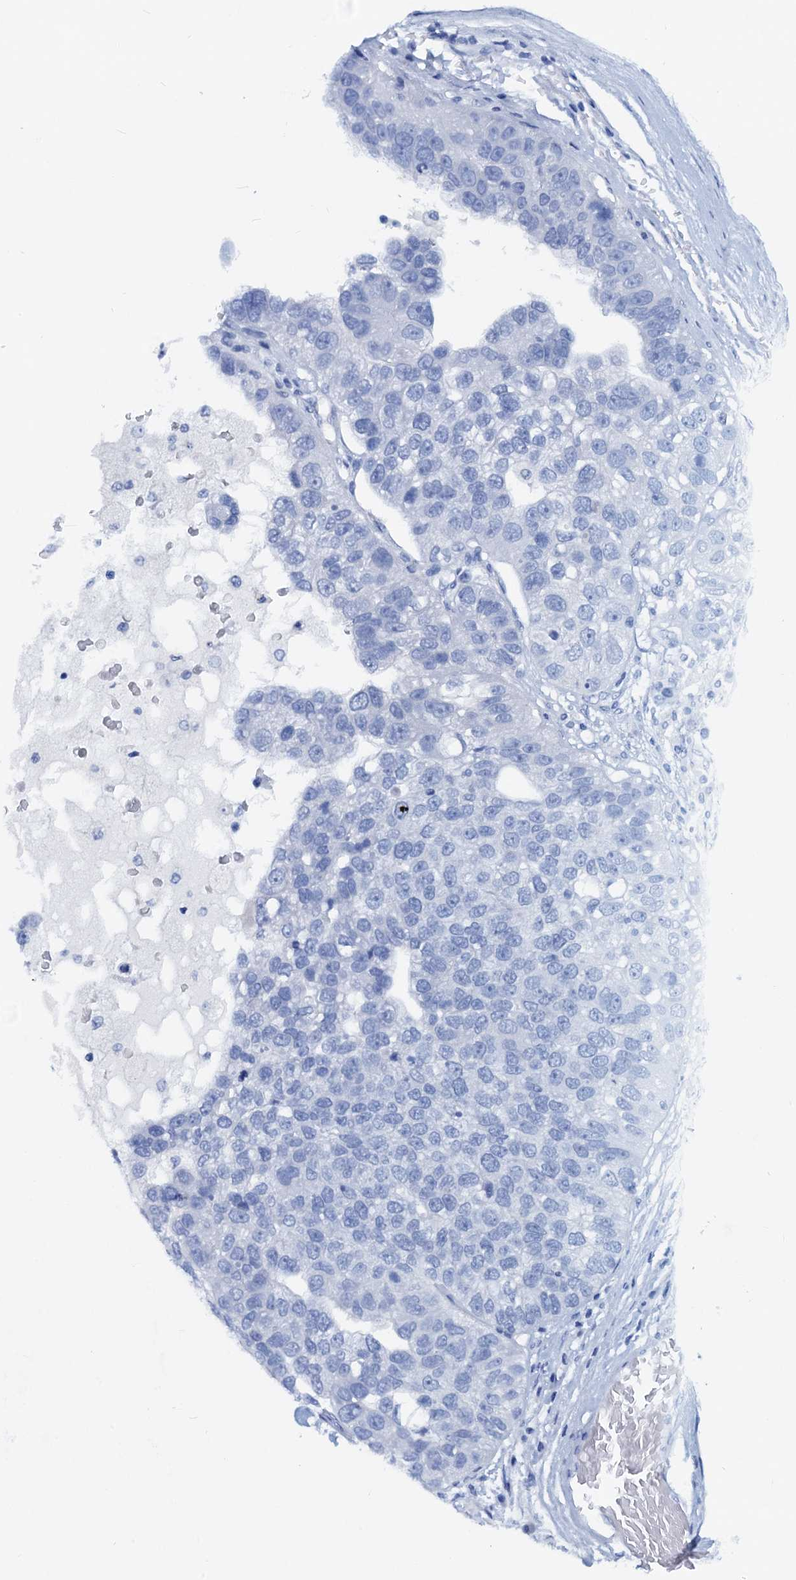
{"staining": {"intensity": "negative", "quantity": "none", "location": "none"}, "tissue": "pancreatic cancer", "cell_type": "Tumor cells", "image_type": "cancer", "snomed": [{"axis": "morphology", "description": "Adenocarcinoma, NOS"}, {"axis": "topography", "description": "Pancreas"}], "caption": "Immunohistochemistry (IHC) of human pancreatic cancer (adenocarcinoma) displays no staining in tumor cells.", "gene": "PTGES3", "patient": {"sex": "female", "age": 61}}